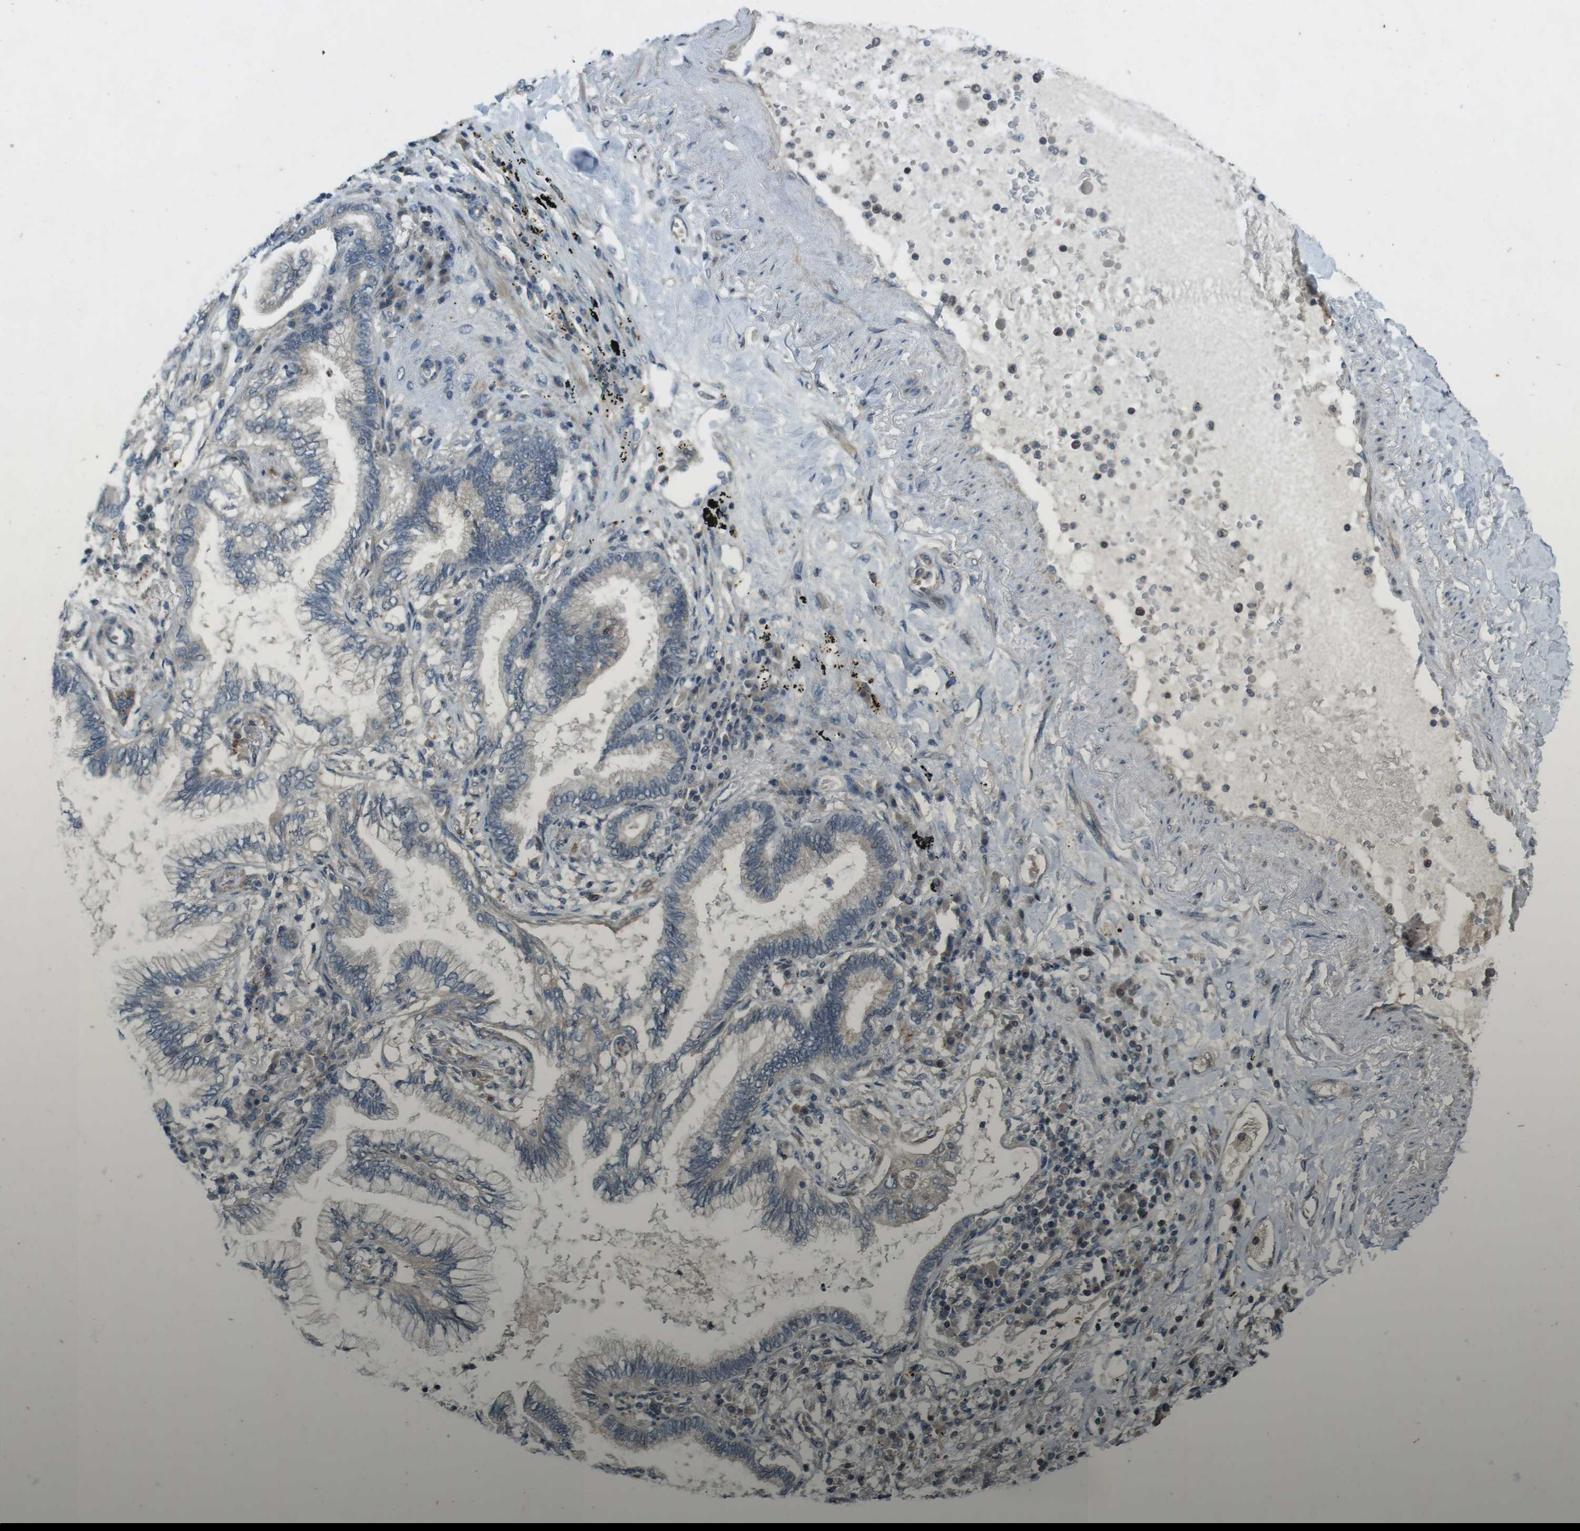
{"staining": {"intensity": "negative", "quantity": "none", "location": "none"}, "tissue": "lung cancer", "cell_type": "Tumor cells", "image_type": "cancer", "snomed": [{"axis": "morphology", "description": "Normal tissue, NOS"}, {"axis": "morphology", "description": "Adenocarcinoma, NOS"}, {"axis": "topography", "description": "Bronchus"}, {"axis": "topography", "description": "Lung"}], "caption": "Tumor cells are negative for protein expression in human lung cancer (adenocarcinoma).", "gene": "ZYX", "patient": {"sex": "female", "age": 70}}